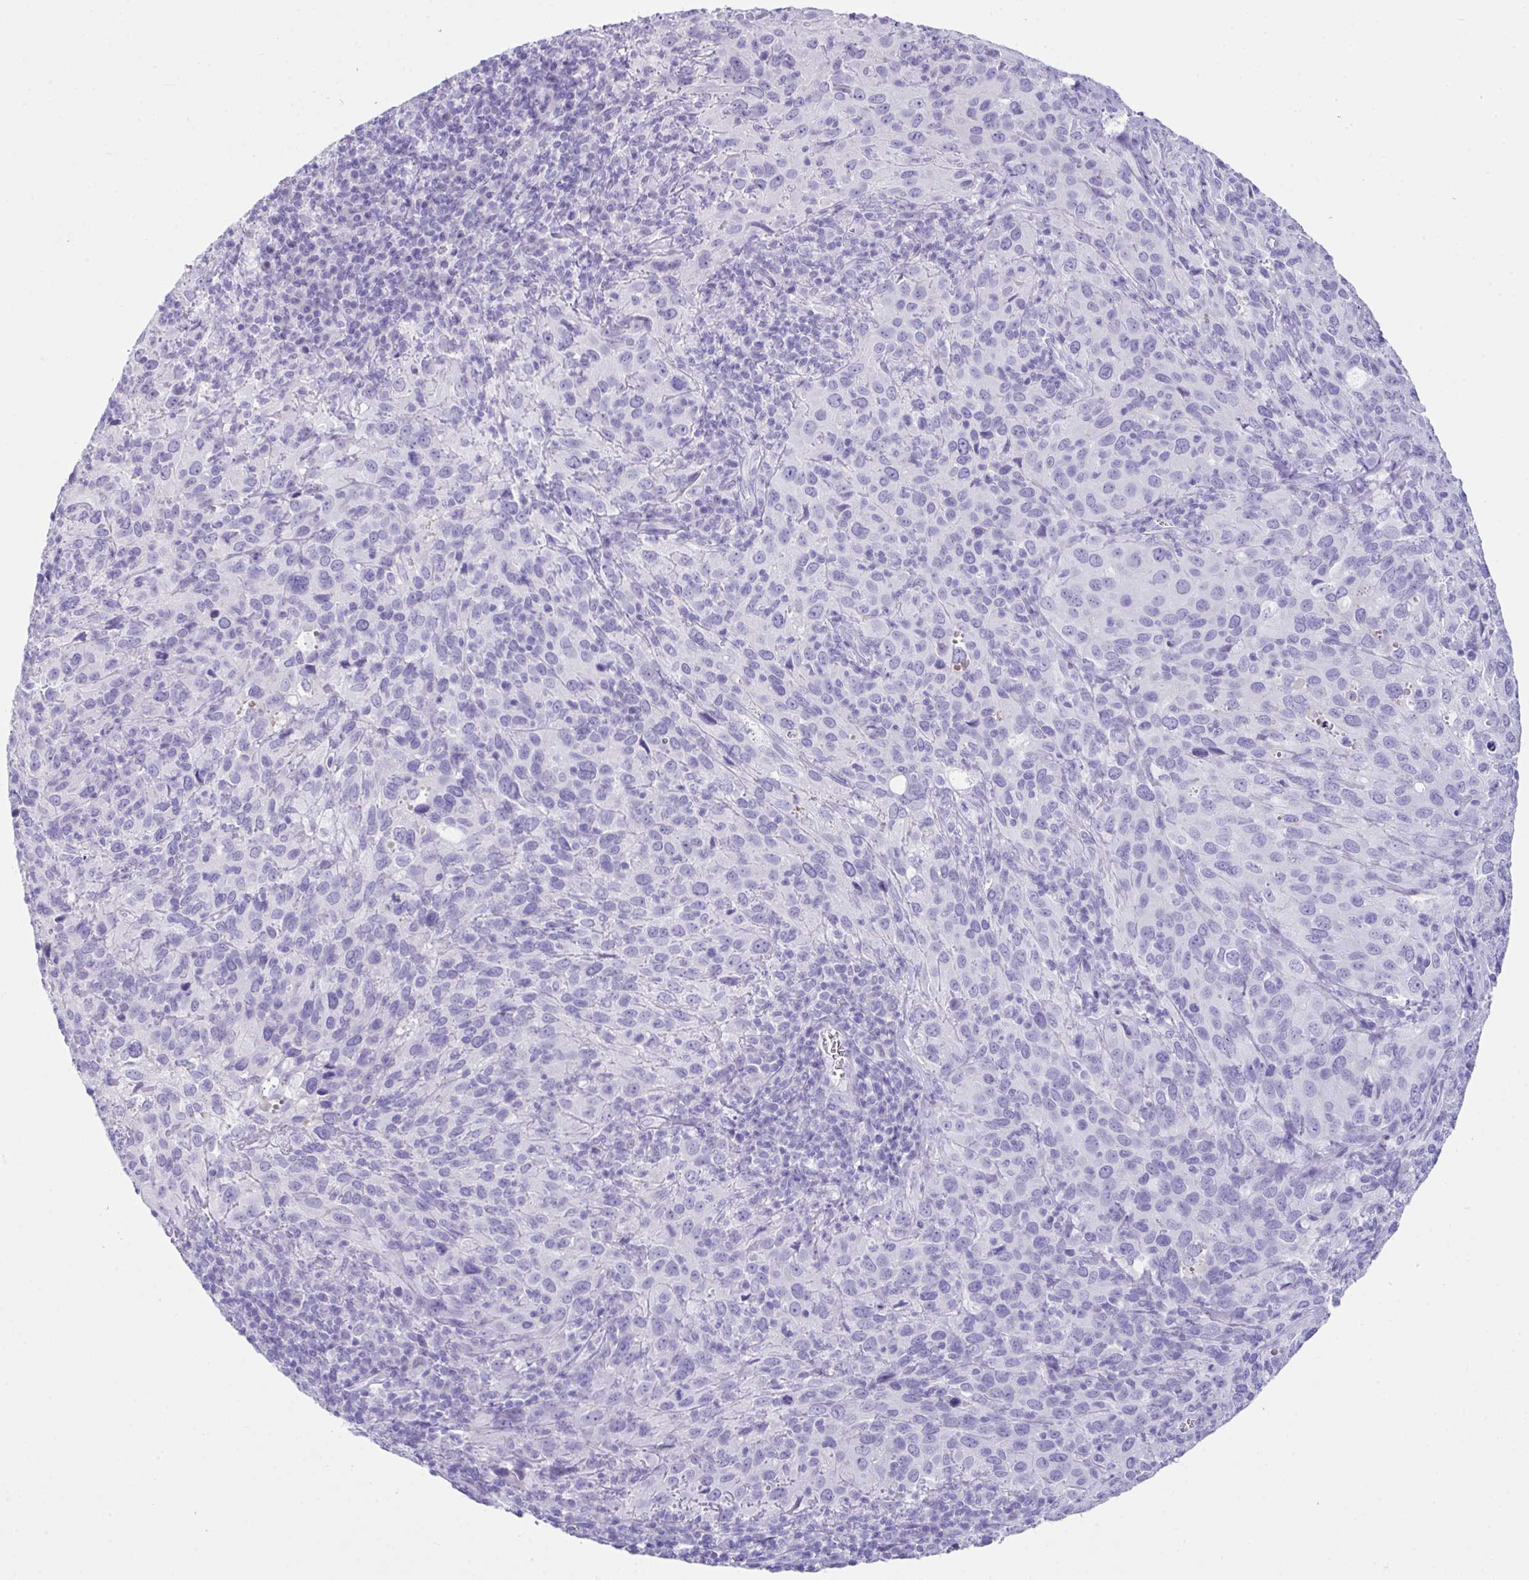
{"staining": {"intensity": "negative", "quantity": "none", "location": "none"}, "tissue": "cervical cancer", "cell_type": "Tumor cells", "image_type": "cancer", "snomed": [{"axis": "morphology", "description": "Squamous cell carcinoma, NOS"}, {"axis": "topography", "description": "Cervix"}], "caption": "Tumor cells are negative for brown protein staining in squamous cell carcinoma (cervical).", "gene": "LGALS4", "patient": {"sex": "female", "age": 51}}